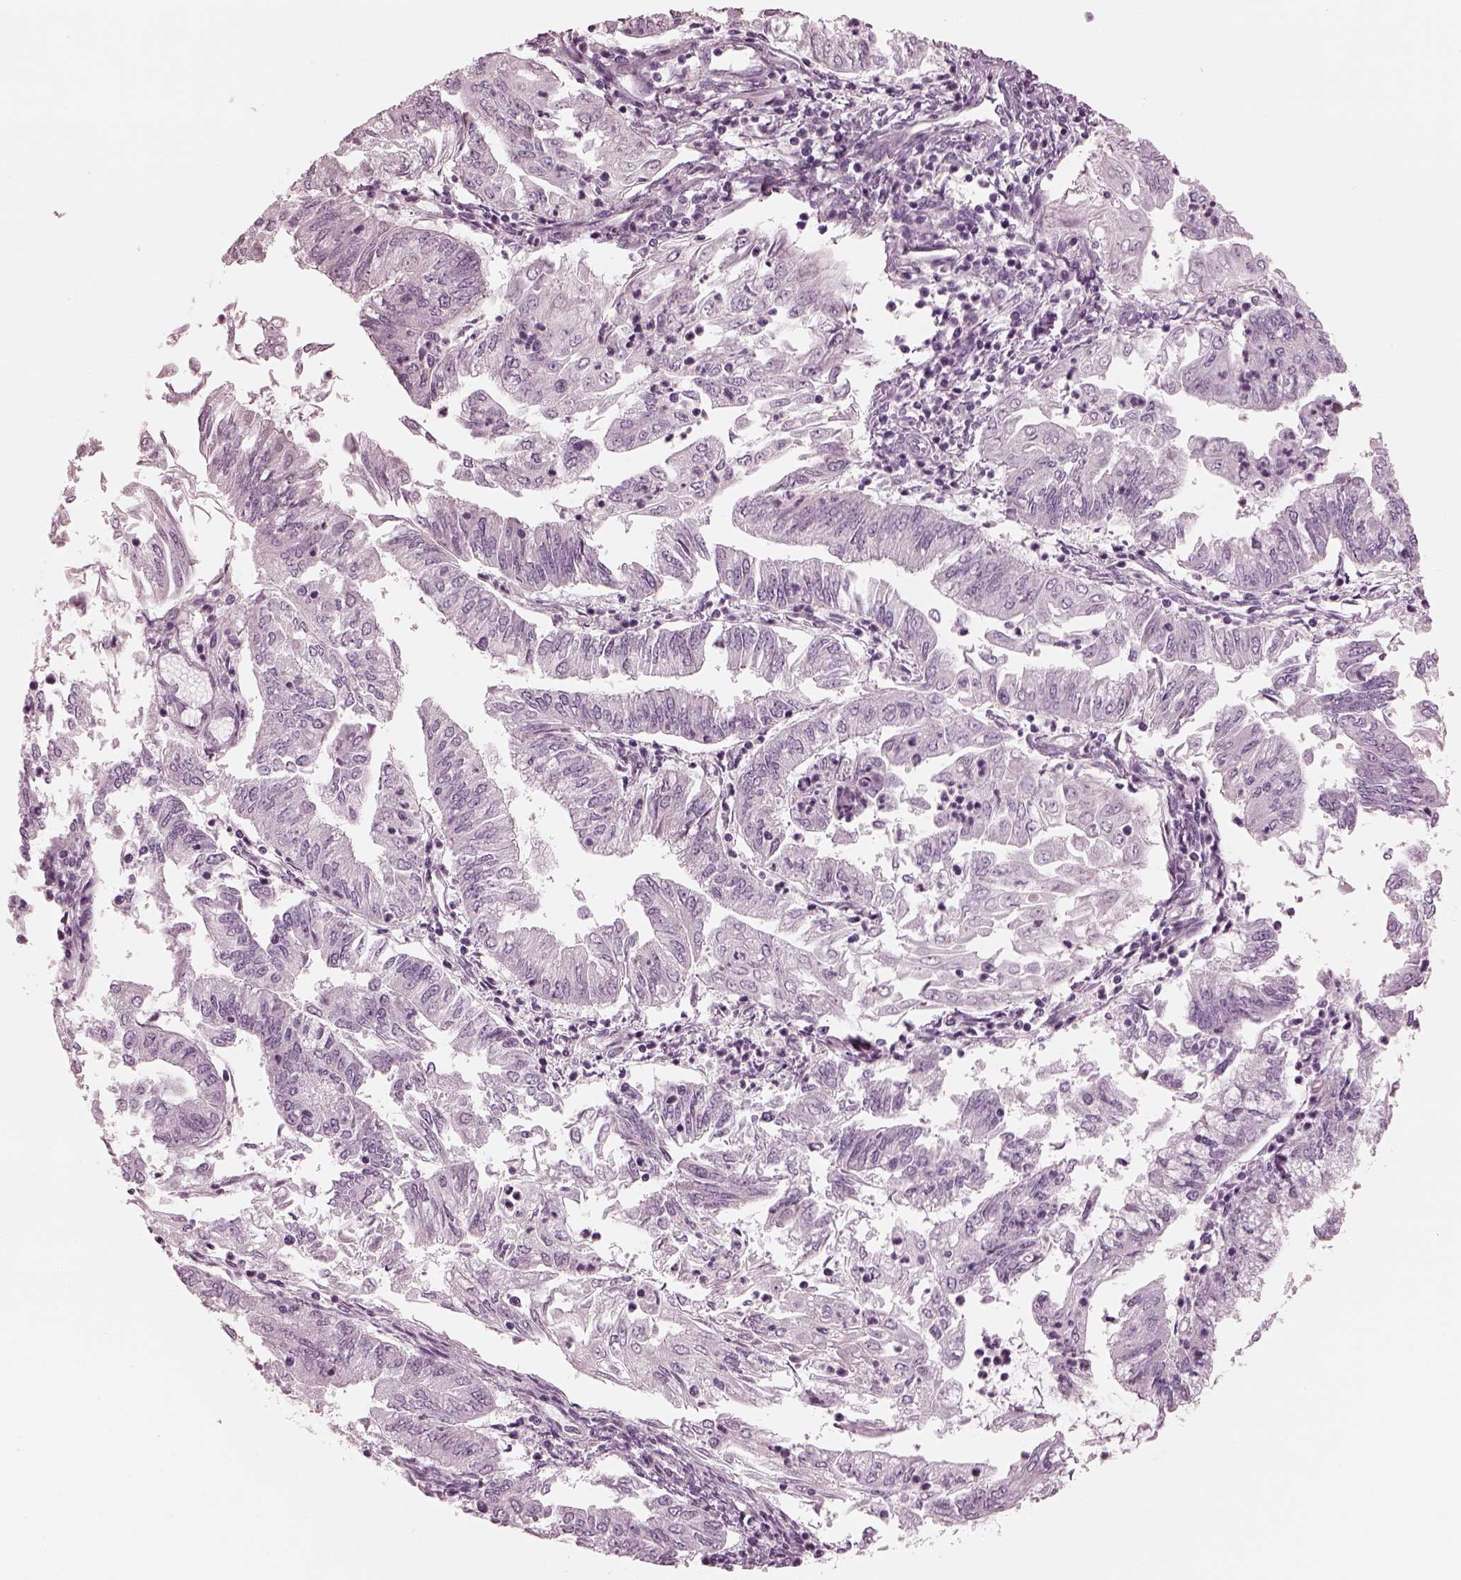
{"staining": {"intensity": "negative", "quantity": "none", "location": "none"}, "tissue": "endometrial cancer", "cell_type": "Tumor cells", "image_type": "cancer", "snomed": [{"axis": "morphology", "description": "Adenocarcinoma, NOS"}, {"axis": "topography", "description": "Endometrium"}], "caption": "The immunohistochemistry image has no significant expression in tumor cells of endometrial cancer (adenocarcinoma) tissue. The staining was performed using DAB (3,3'-diaminobenzidine) to visualize the protein expression in brown, while the nuclei were stained in blue with hematoxylin (Magnification: 20x).", "gene": "EIF4E1B", "patient": {"sex": "female", "age": 55}}